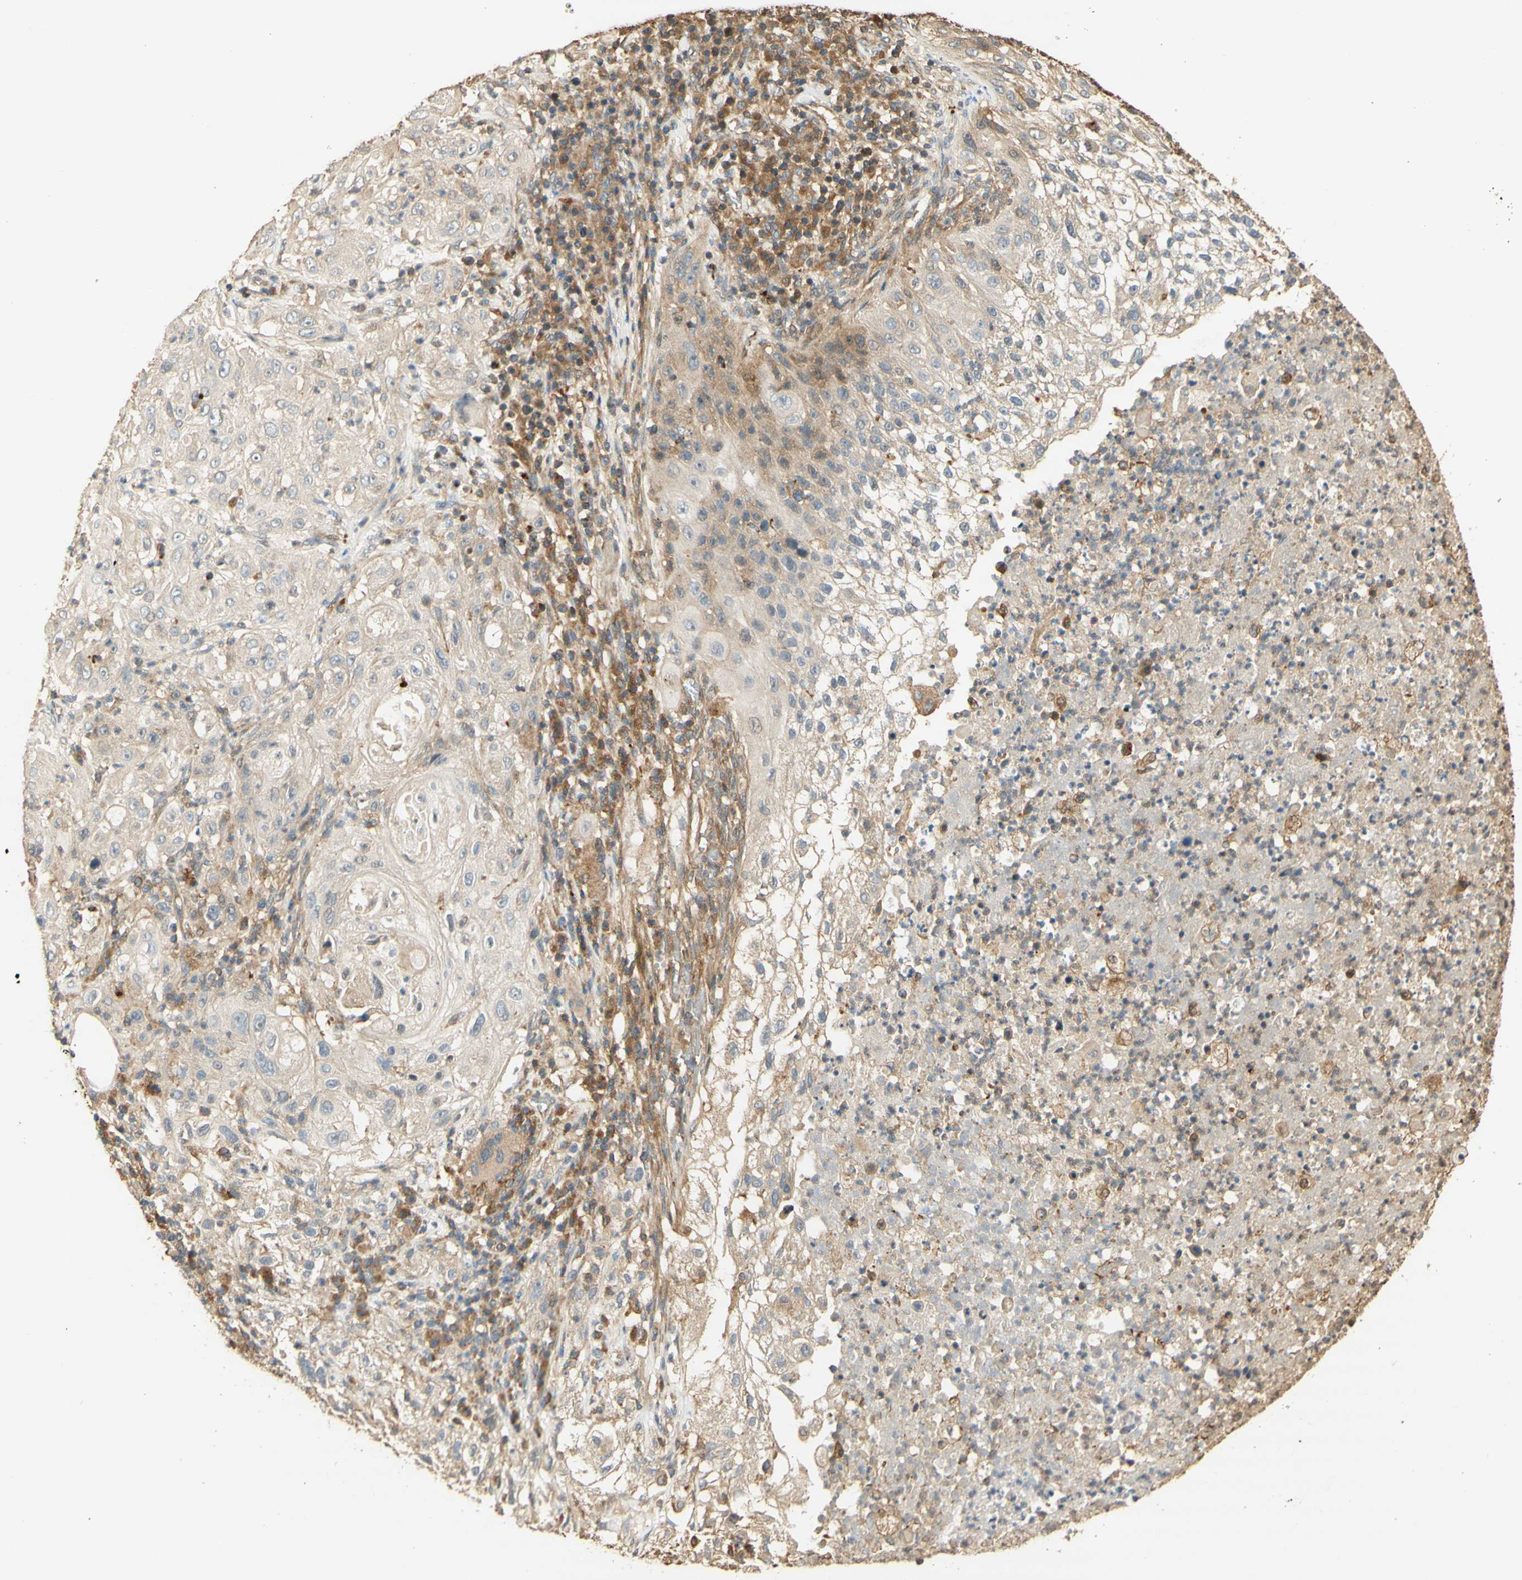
{"staining": {"intensity": "weak", "quantity": "25%-75%", "location": "cytoplasmic/membranous"}, "tissue": "lung cancer", "cell_type": "Tumor cells", "image_type": "cancer", "snomed": [{"axis": "morphology", "description": "Inflammation, NOS"}, {"axis": "morphology", "description": "Squamous cell carcinoma, NOS"}, {"axis": "topography", "description": "Lymph node"}, {"axis": "topography", "description": "Soft tissue"}, {"axis": "topography", "description": "Lung"}], "caption": "Protein expression by IHC reveals weak cytoplasmic/membranous positivity in approximately 25%-75% of tumor cells in lung cancer.", "gene": "AGER", "patient": {"sex": "male", "age": 66}}